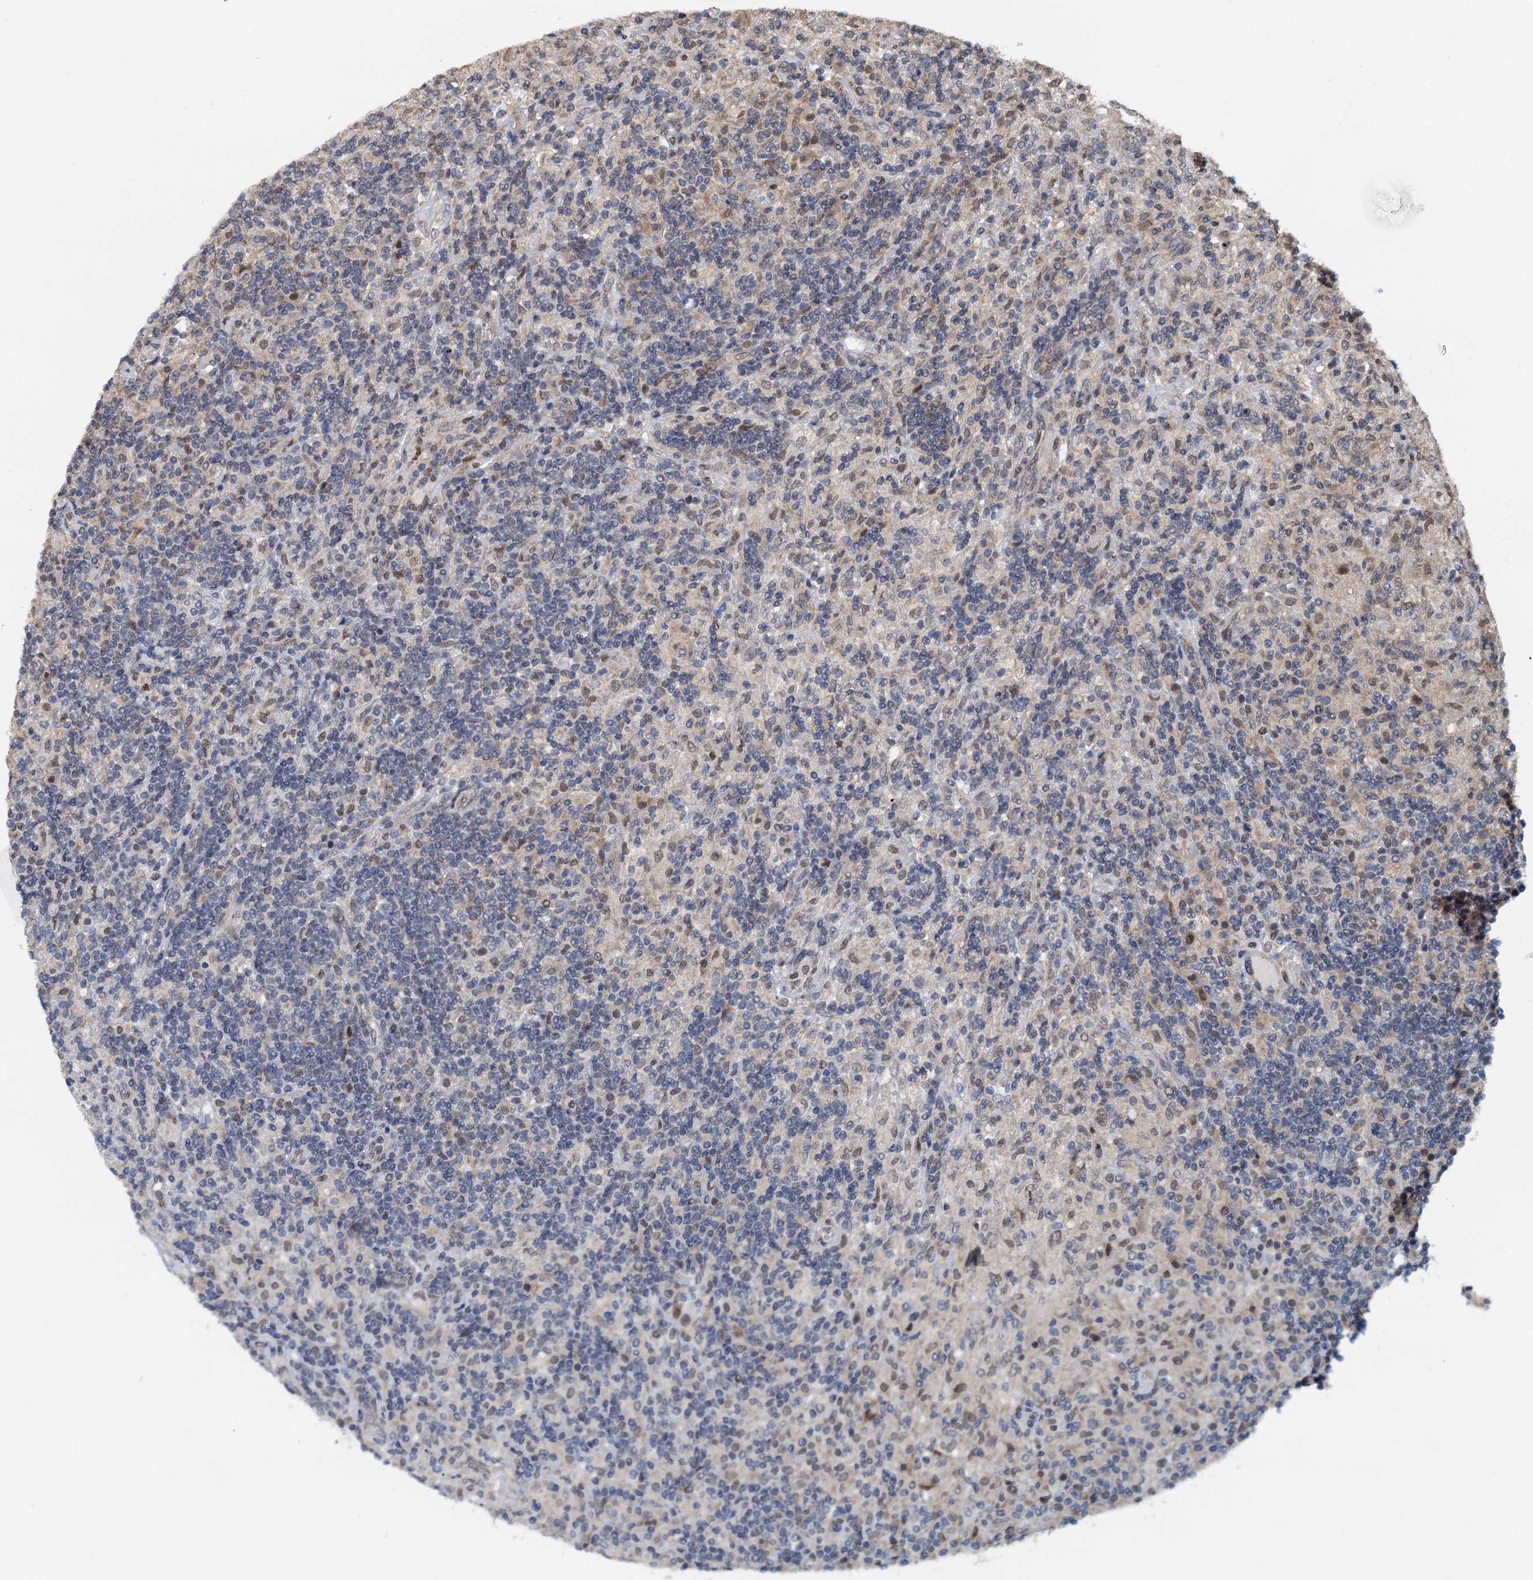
{"staining": {"intensity": "negative", "quantity": "none", "location": "none"}, "tissue": "lymphoma", "cell_type": "Tumor cells", "image_type": "cancer", "snomed": [{"axis": "morphology", "description": "Hodgkin's disease, NOS"}, {"axis": "topography", "description": "Lymph node"}], "caption": "Tumor cells show no significant expression in Hodgkin's disease.", "gene": "MCMBP", "patient": {"sex": "male", "age": 70}}